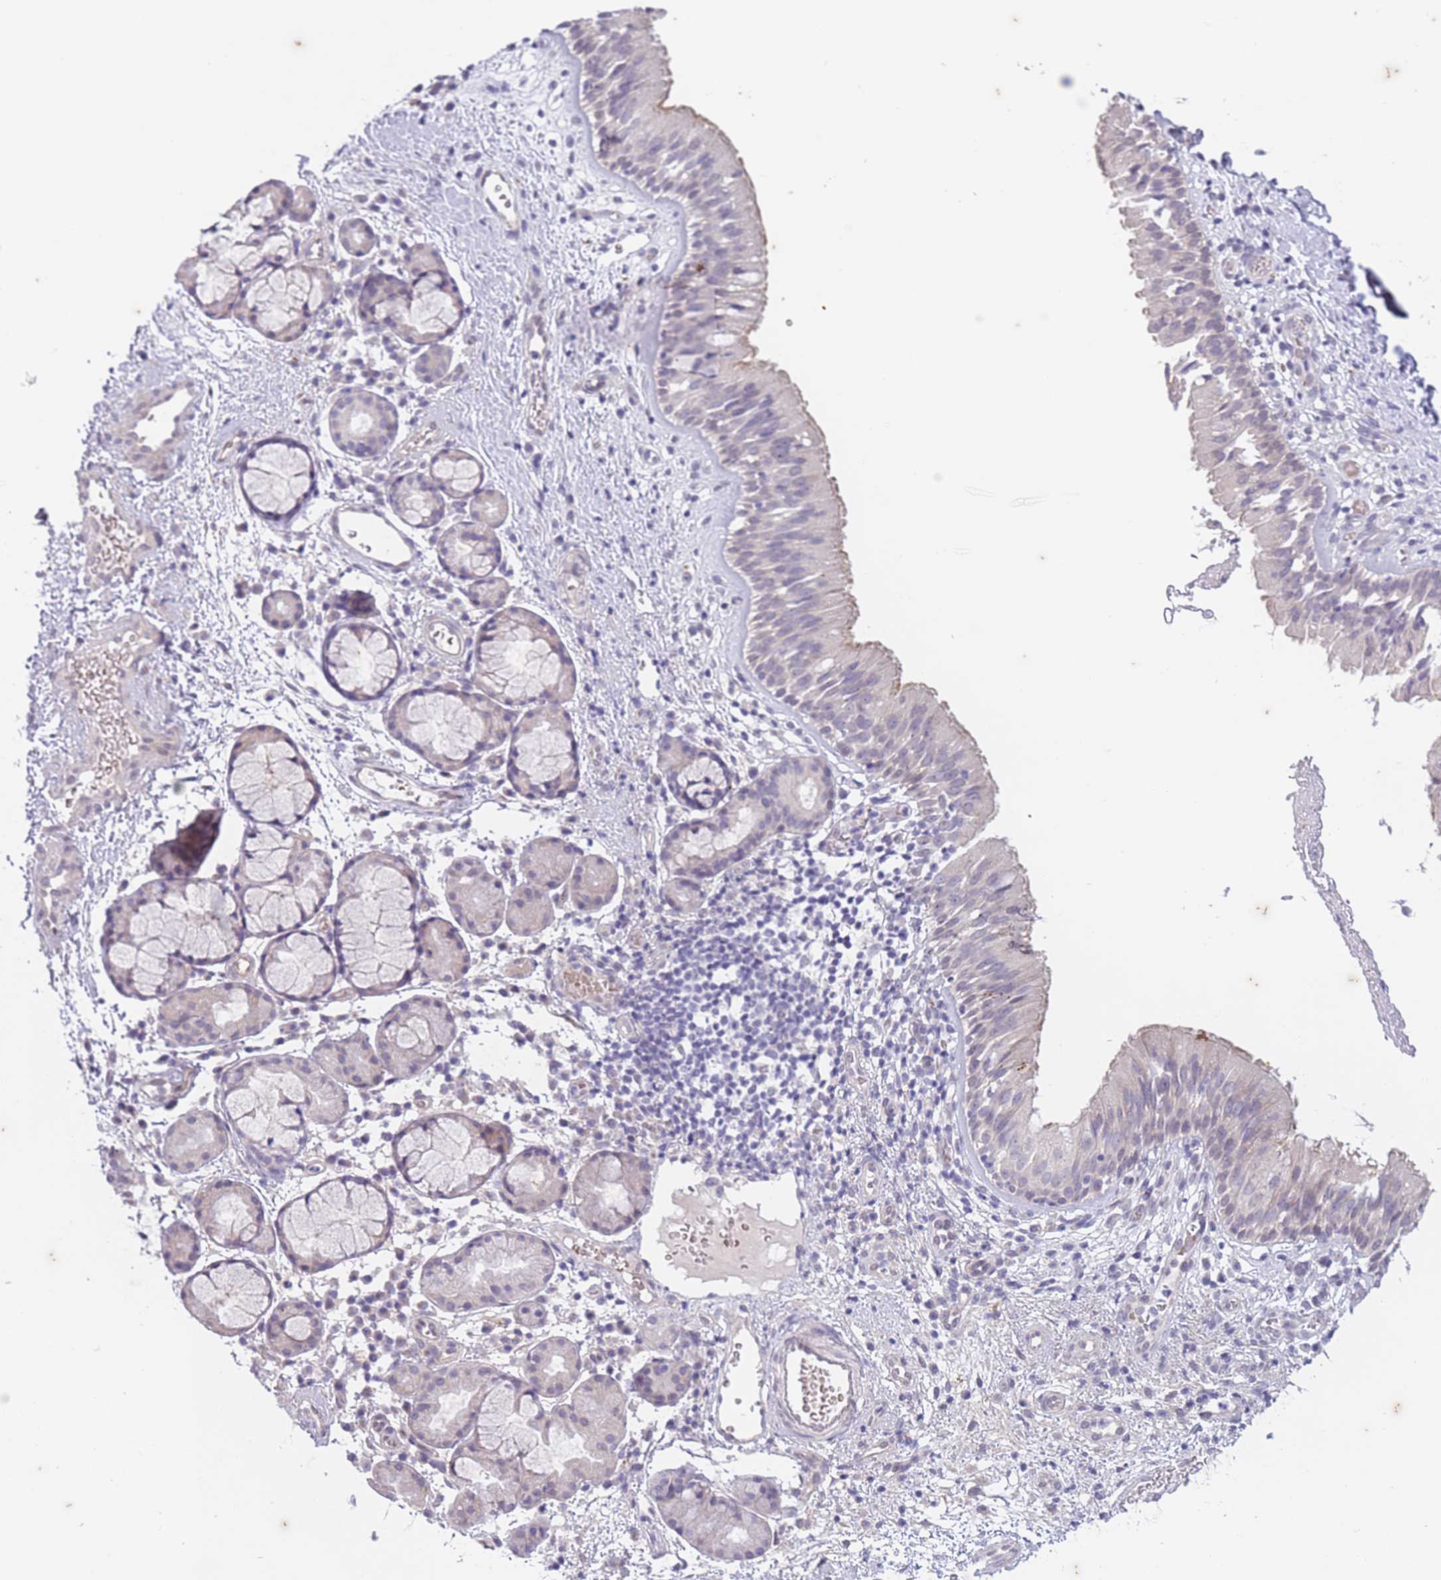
{"staining": {"intensity": "negative", "quantity": "none", "location": "none"}, "tissue": "nasopharynx", "cell_type": "Respiratory epithelial cells", "image_type": "normal", "snomed": [{"axis": "morphology", "description": "Normal tissue, NOS"}, {"axis": "topography", "description": "Nasopharynx"}], "caption": "IHC of normal human nasopharynx reveals no positivity in respiratory epithelial cells.", "gene": "ARPIN", "patient": {"sex": "male", "age": 65}}